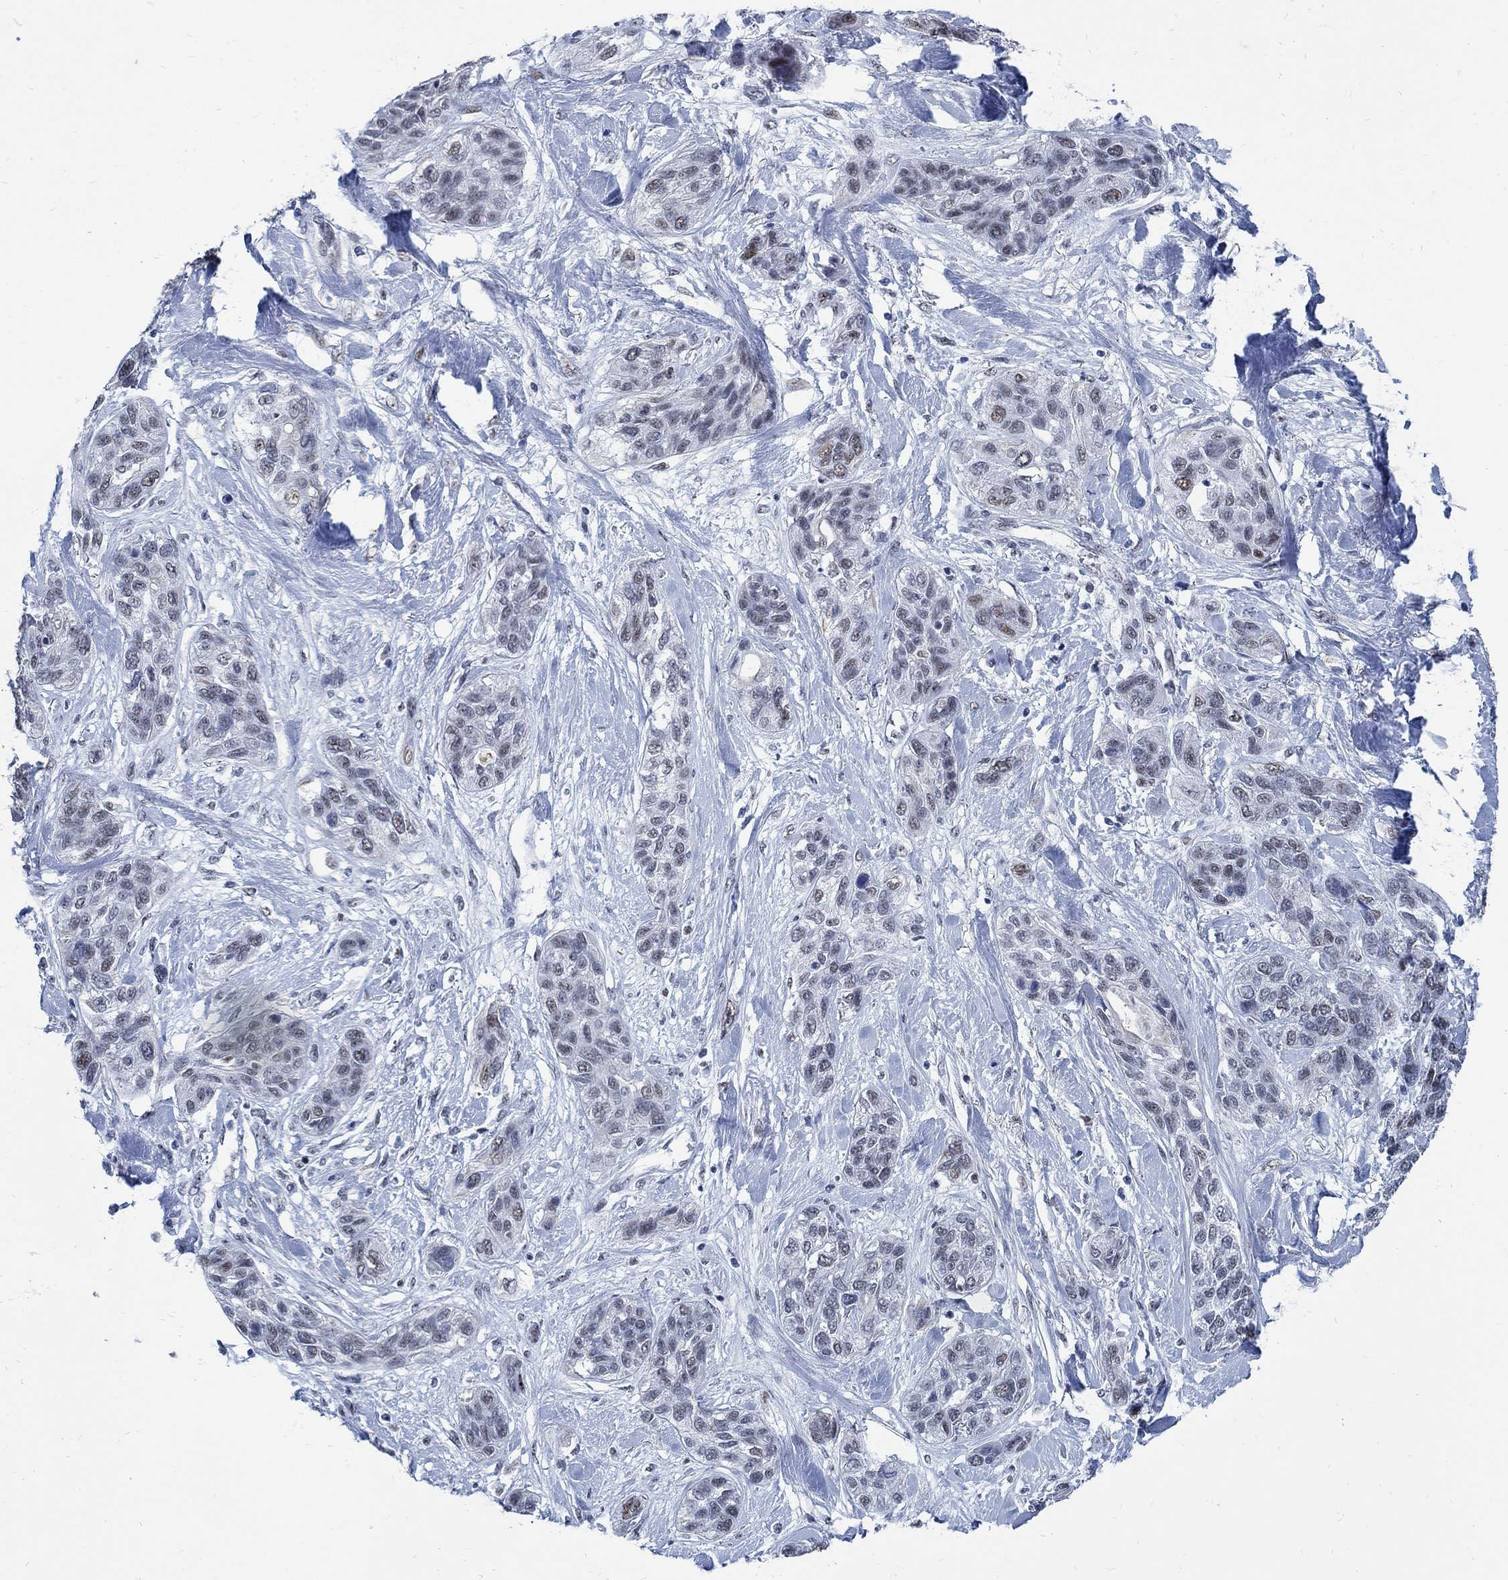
{"staining": {"intensity": "weak", "quantity": "<25%", "location": "nuclear"}, "tissue": "lung cancer", "cell_type": "Tumor cells", "image_type": "cancer", "snomed": [{"axis": "morphology", "description": "Squamous cell carcinoma, NOS"}, {"axis": "topography", "description": "Lung"}], "caption": "Tumor cells are negative for brown protein staining in lung cancer.", "gene": "DLK1", "patient": {"sex": "female", "age": 70}}